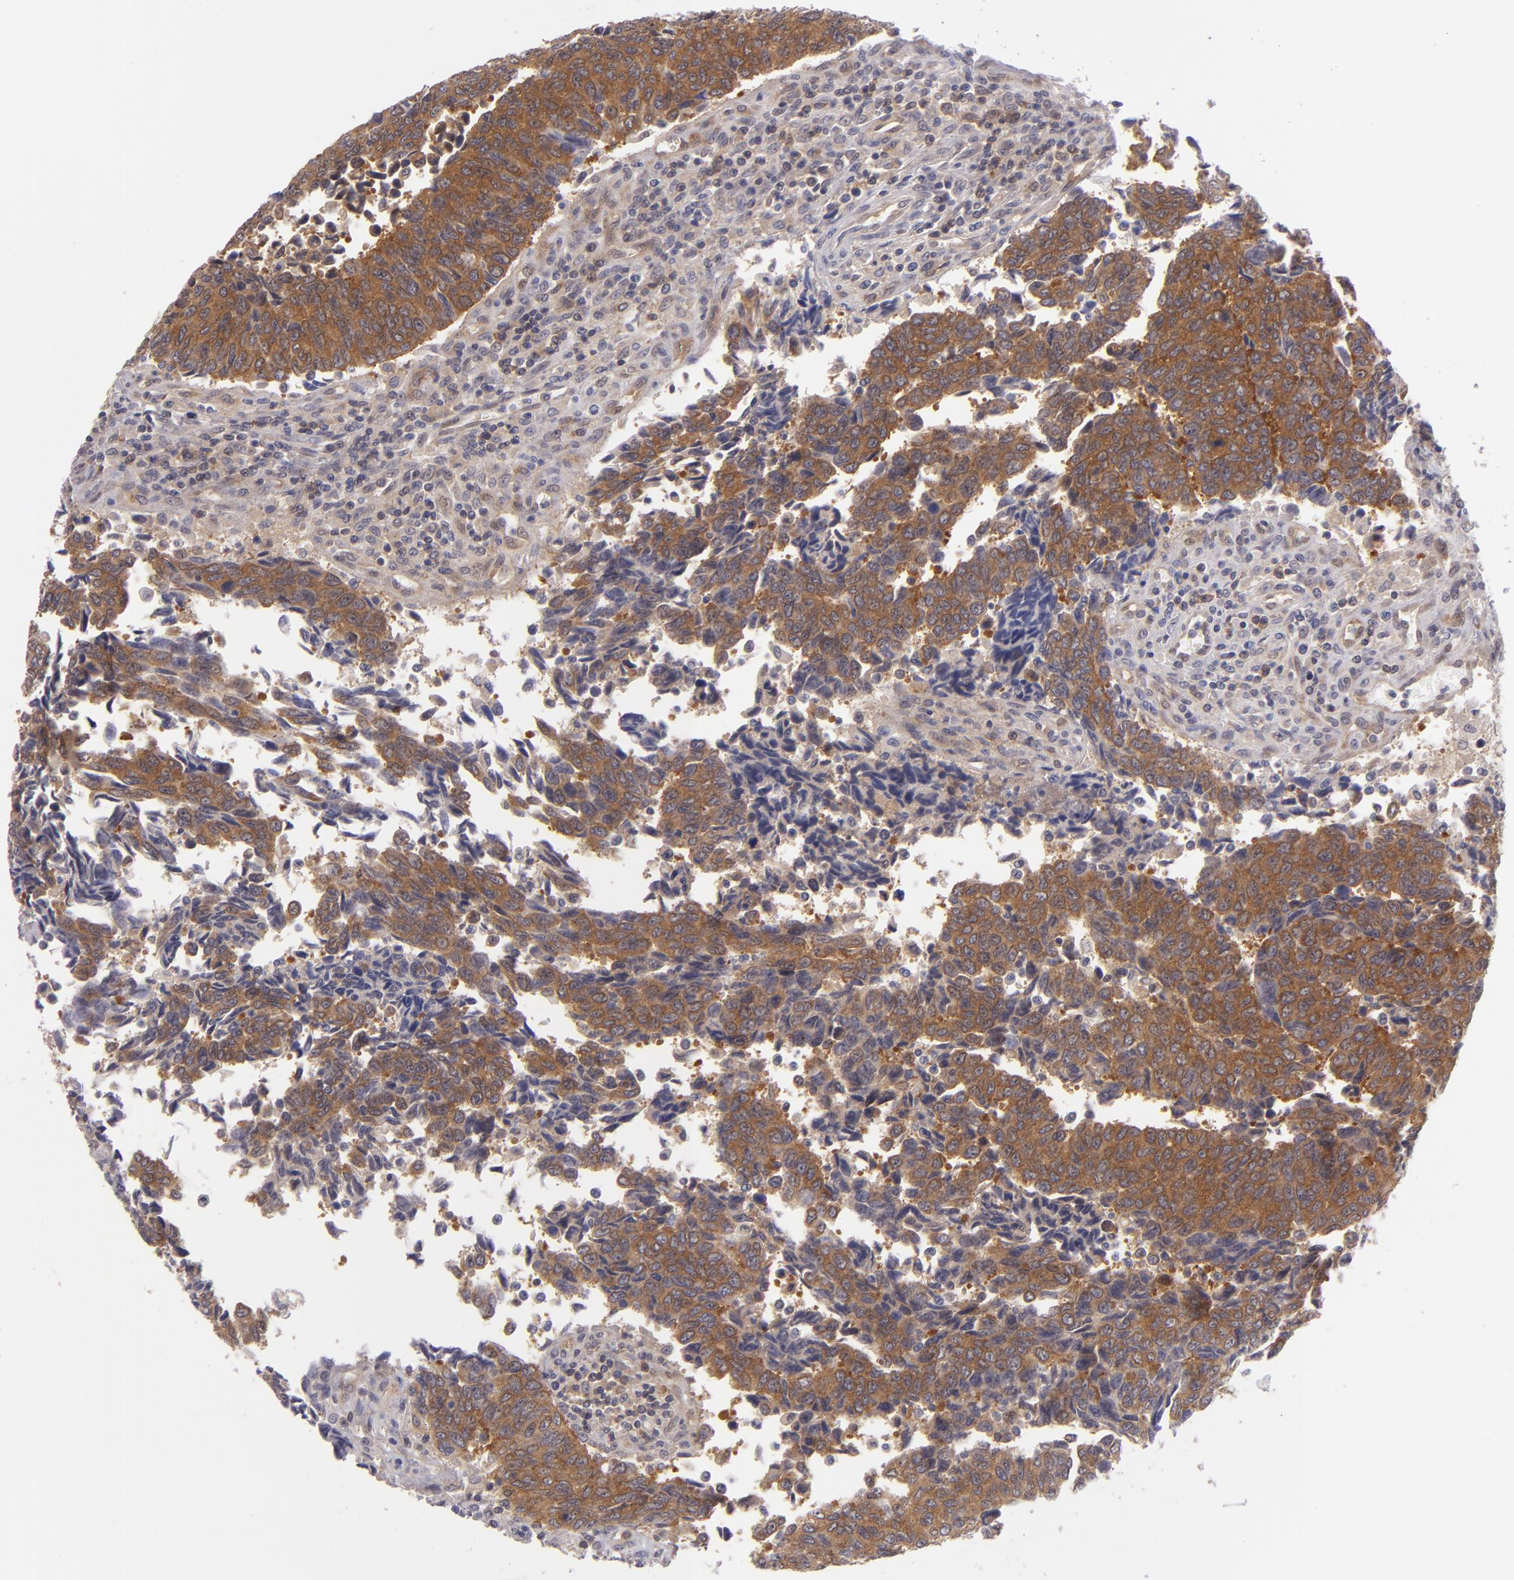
{"staining": {"intensity": "strong", "quantity": ">75%", "location": "cytoplasmic/membranous"}, "tissue": "urothelial cancer", "cell_type": "Tumor cells", "image_type": "cancer", "snomed": [{"axis": "morphology", "description": "Urothelial carcinoma, High grade"}, {"axis": "topography", "description": "Urinary bladder"}], "caption": "Strong cytoplasmic/membranous protein expression is appreciated in about >75% of tumor cells in high-grade urothelial carcinoma.", "gene": "PTPN13", "patient": {"sex": "male", "age": 86}}